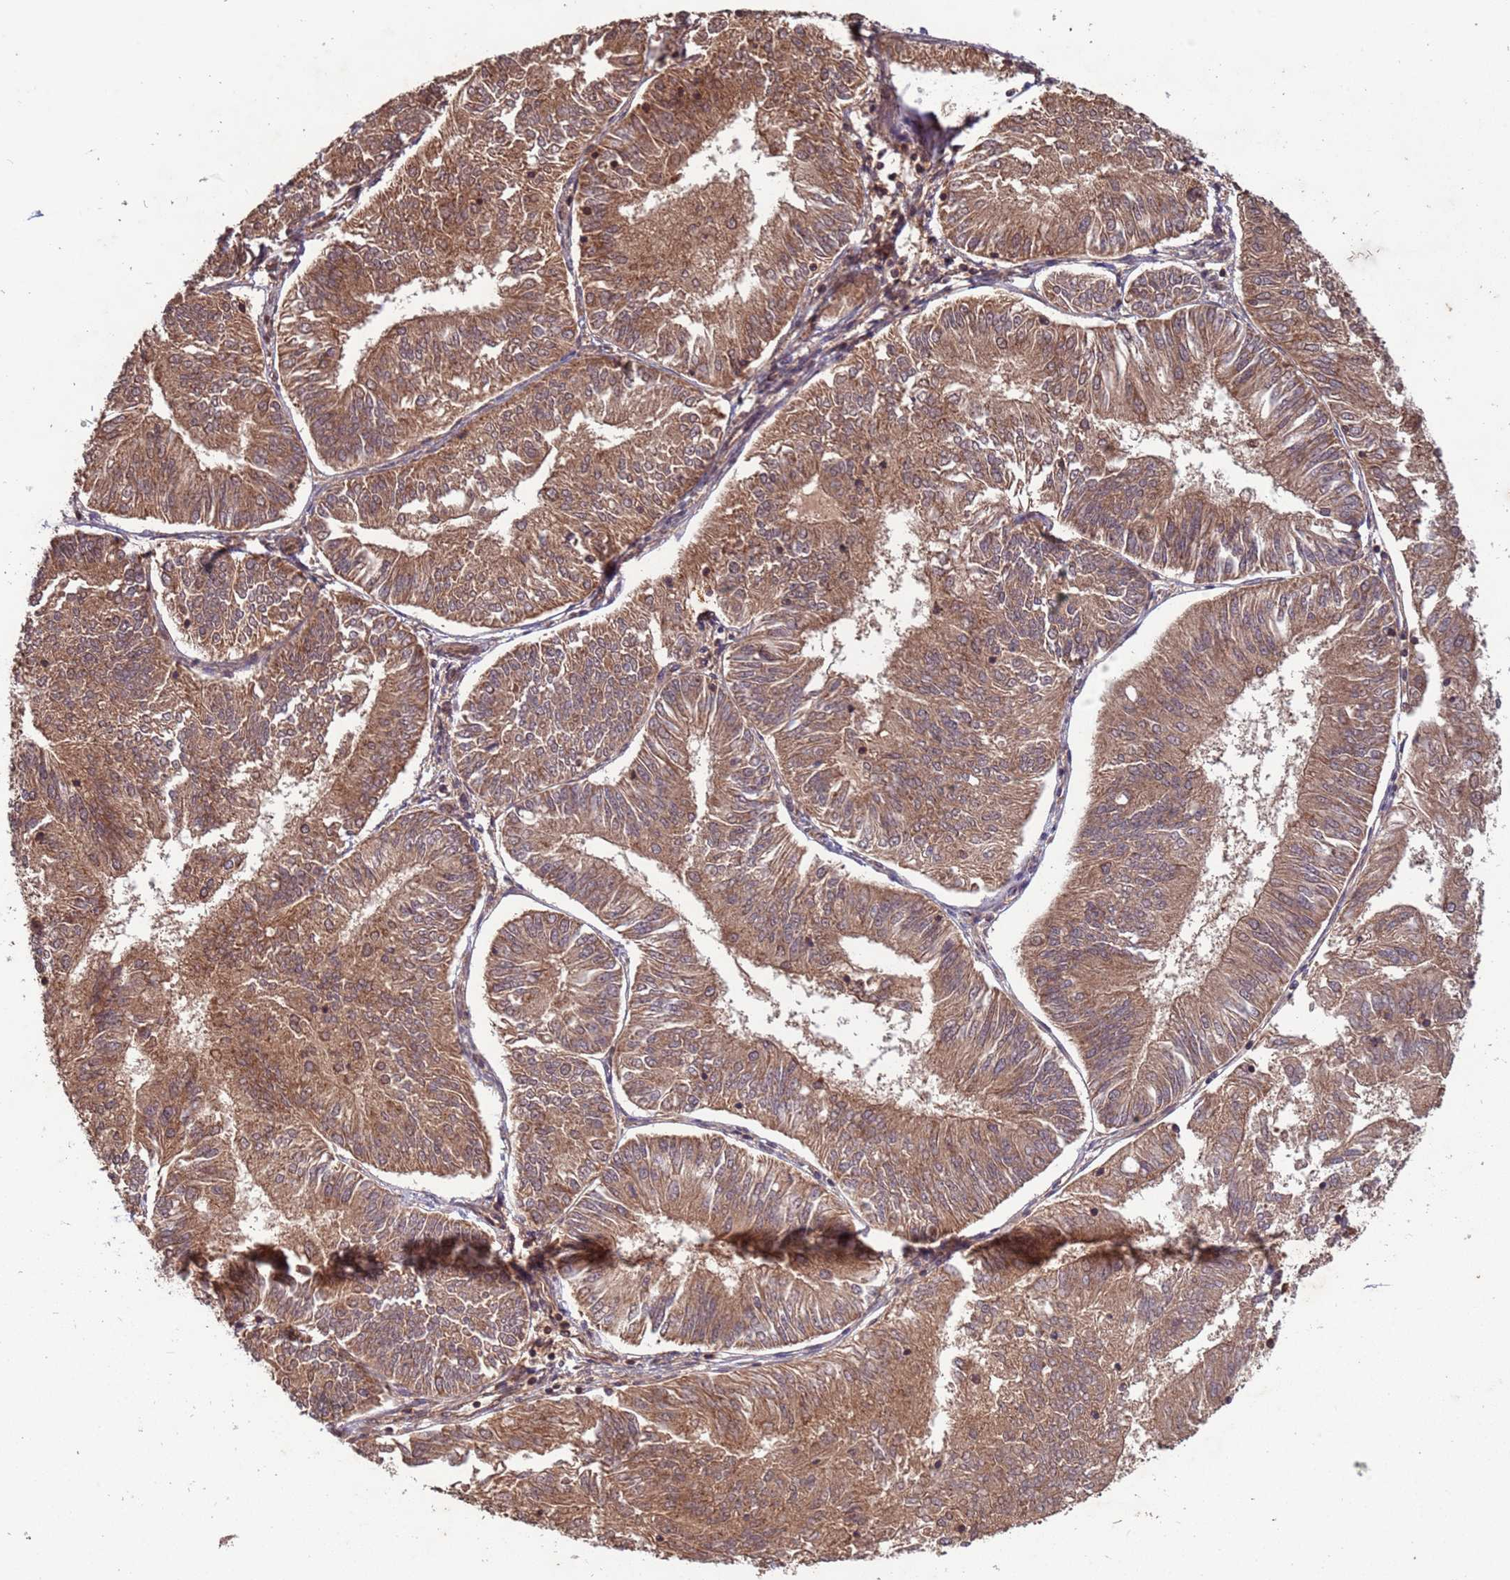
{"staining": {"intensity": "moderate", "quantity": ">75%", "location": "cytoplasmic/membranous"}, "tissue": "endometrial cancer", "cell_type": "Tumor cells", "image_type": "cancer", "snomed": [{"axis": "morphology", "description": "Adenocarcinoma, NOS"}, {"axis": "topography", "description": "Endometrium"}], "caption": "About >75% of tumor cells in human endometrial cancer display moderate cytoplasmic/membranous protein positivity as visualized by brown immunohistochemical staining.", "gene": "ERI1", "patient": {"sex": "female", "age": 58}}